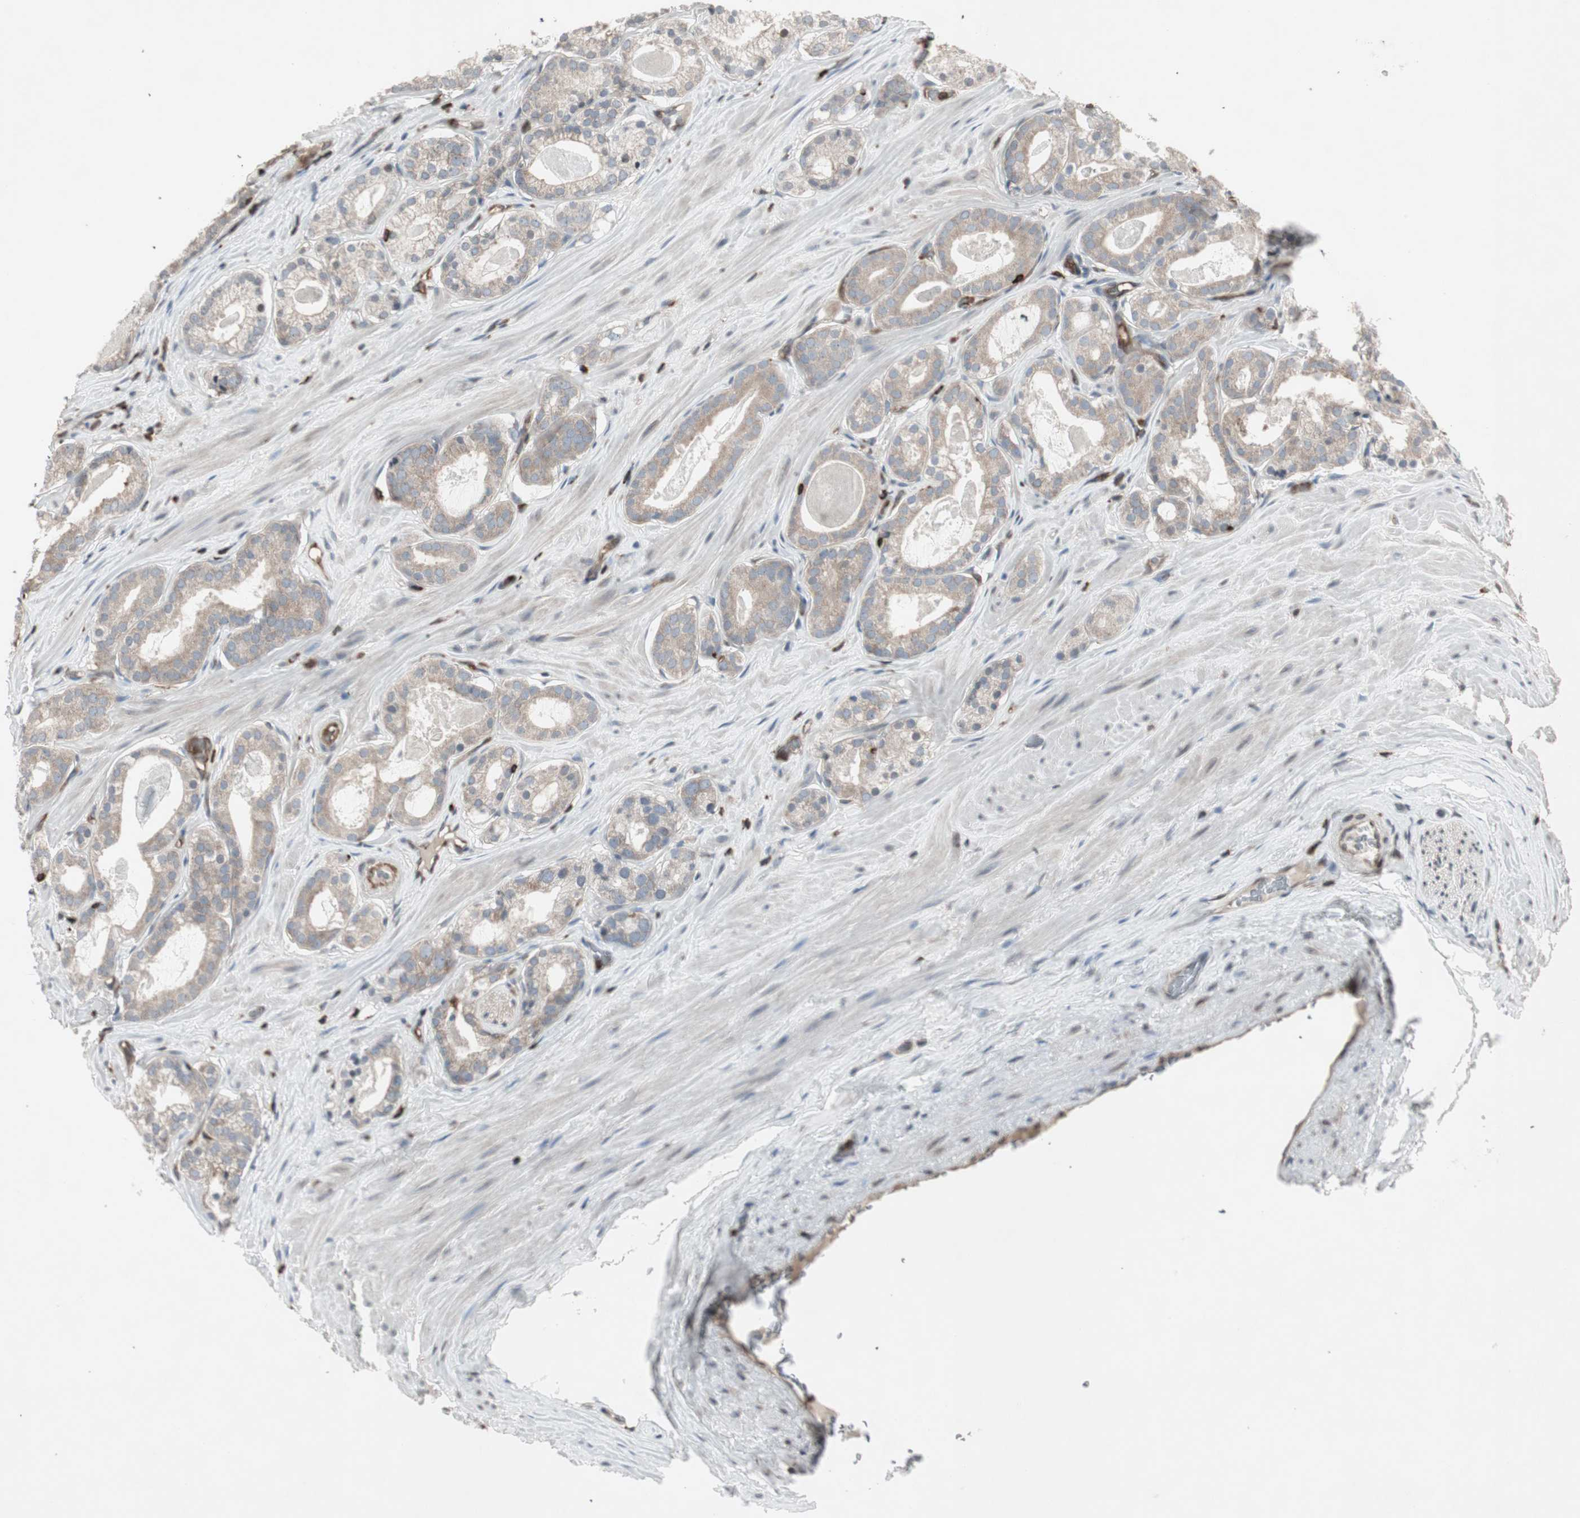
{"staining": {"intensity": "weak", "quantity": "25%-75%", "location": "cytoplasmic/membranous"}, "tissue": "prostate cancer", "cell_type": "Tumor cells", "image_type": "cancer", "snomed": [{"axis": "morphology", "description": "Adenocarcinoma, Low grade"}, {"axis": "topography", "description": "Prostate"}], "caption": "Prostate cancer was stained to show a protein in brown. There is low levels of weak cytoplasmic/membranous positivity in about 25%-75% of tumor cells. The staining is performed using DAB (3,3'-diaminobenzidine) brown chromogen to label protein expression. The nuclei are counter-stained blue using hematoxylin.", "gene": "ARHGEF1", "patient": {"sex": "male", "age": 59}}